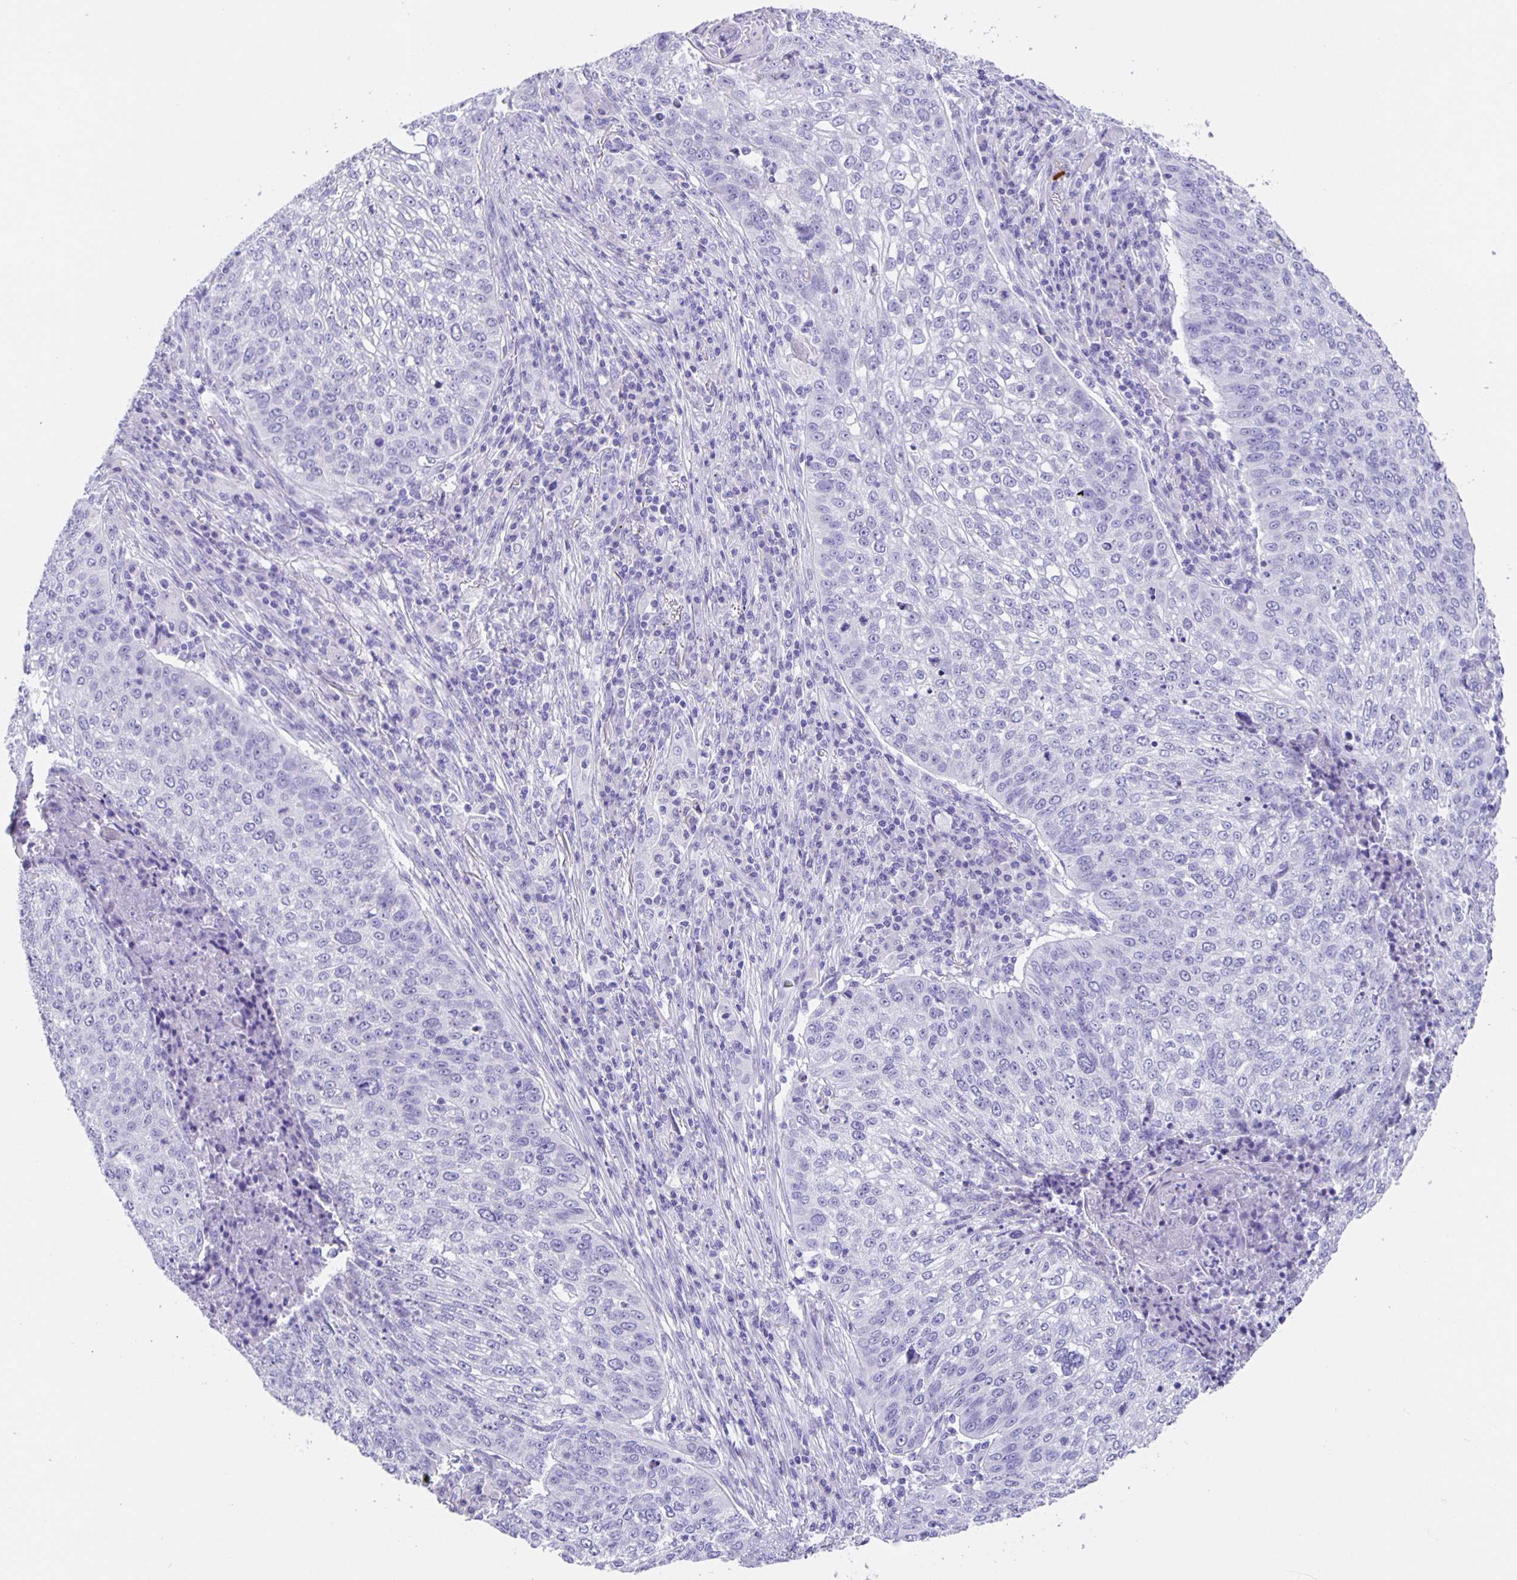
{"staining": {"intensity": "negative", "quantity": "none", "location": "none"}, "tissue": "lung cancer", "cell_type": "Tumor cells", "image_type": "cancer", "snomed": [{"axis": "morphology", "description": "Squamous cell carcinoma, NOS"}, {"axis": "topography", "description": "Lung"}], "caption": "Immunohistochemistry photomicrograph of neoplastic tissue: lung squamous cell carcinoma stained with DAB (3,3'-diaminobenzidine) demonstrates no significant protein staining in tumor cells.", "gene": "GUCA2A", "patient": {"sex": "male", "age": 63}}